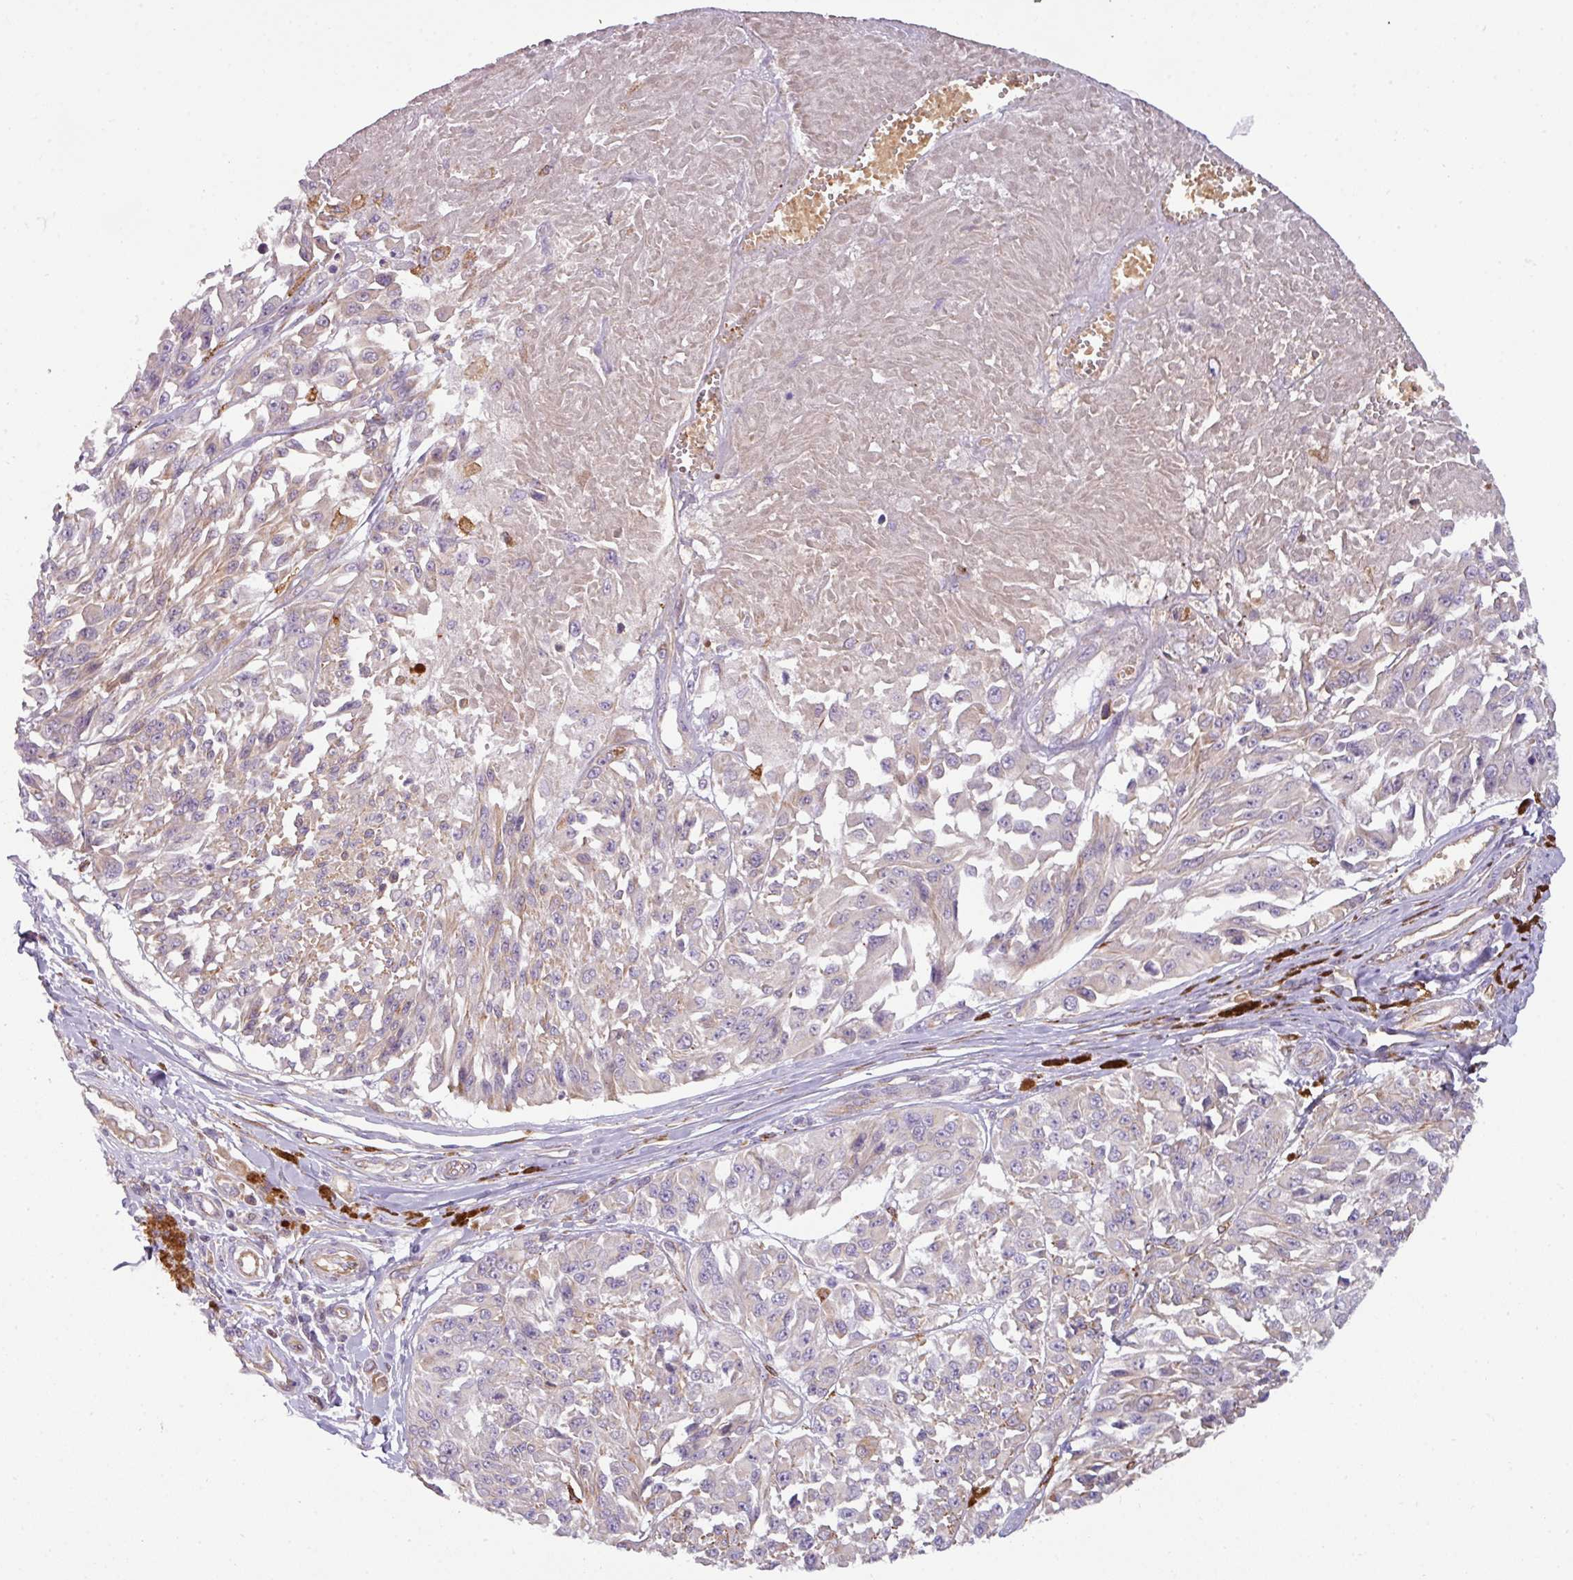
{"staining": {"intensity": "negative", "quantity": "none", "location": "none"}, "tissue": "melanoma", "cell_type": "Tumor cells", "image_type": "cancer", "snomed": [{"axis": "morphology", "description": "Malignant melanoma, NOS"}, {"axis": "topography", "description": "Skin"}], "caption": "This image is of melanoma stained with immunohistochemistry (IHC) to label a protein in brown with the nuclei are counter-stained blue. There is no staining in tumor cells.", "gene": "BUD23", "patient": {"sex": "male", "age": 94}}